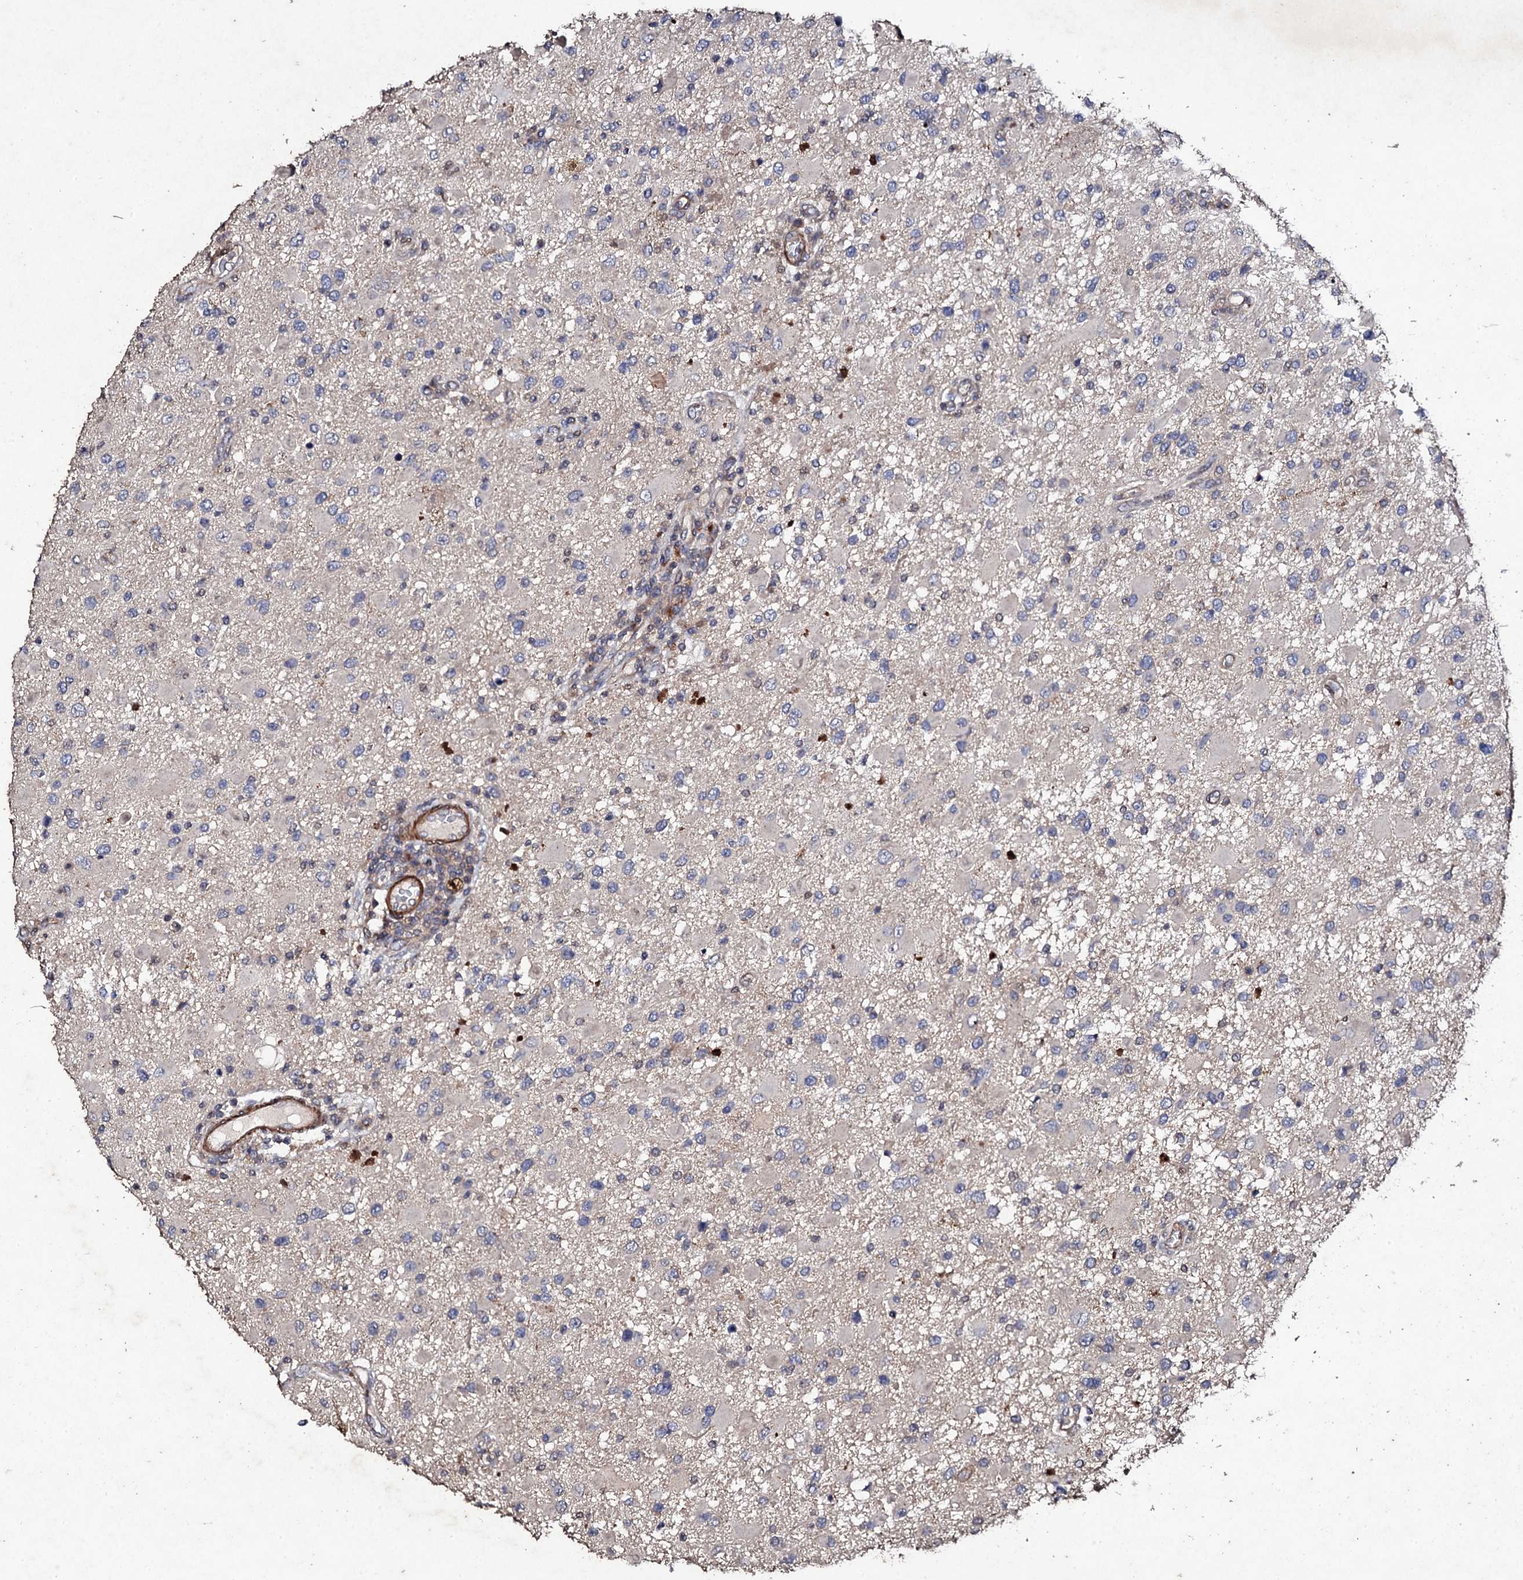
{"staining": {"intensity": "negative", "quantity": "none", "location": "none"}, "tissue": "glioma", "cell_type": "Tumor cells", "image_type": "cancer", "snomed": [{"axis": "morphology", "description": "Glioma, malignant, High grade"}, {"axis": "topography", "description": "Brain"}], "caption": "Malignant glioma (high-grade) was stained to show a protein in brown. There is no significant staining in tumor cells.", "gene": "MOCOS", "patient": {"sex": "male", "age": 53}}